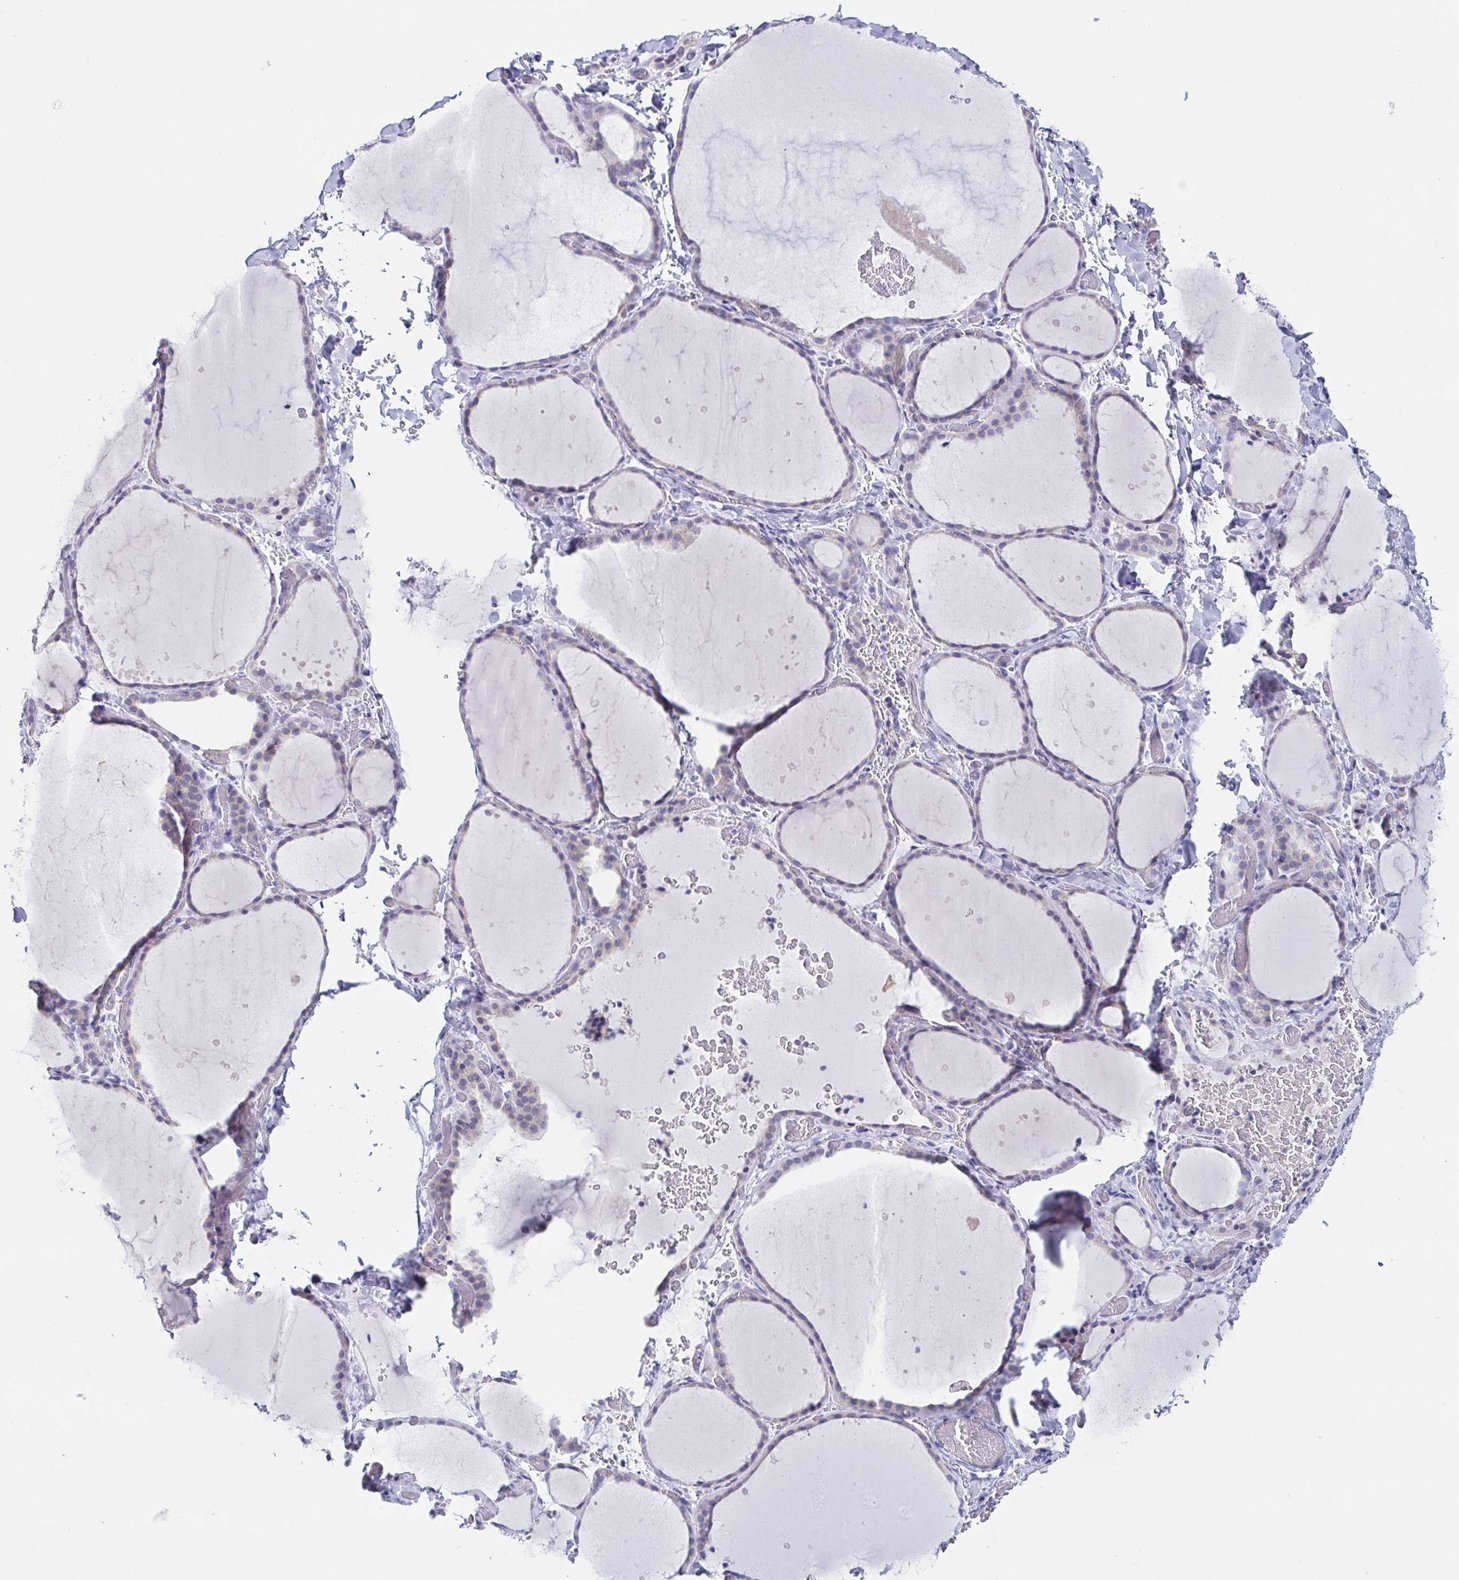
{"staining": {"intensity": "negative", "quantity": "none", "location": "none"}, "tissue": "thyroid gland", "cell_type": "Glandular cells", "image_type": "normal", "snomed": [{"axis": "morphology", "description": "Normal tissue, NOS"}, {"axis": "topography", "description": "Thyroid gland"}], "caption": "Immunohistochemistry (IHC) image of unremarkable thyroid gland: thyroid gland stained with DAB (3,3'-diaminobenzidine) reveals no significant protein expression in glandular cells. (DAB immunohistochemistry (IHC) visualized using brightfield microscopy, high magnification).", "gene": "RDH11", "patient": {"sex": "female", "age": 36}}